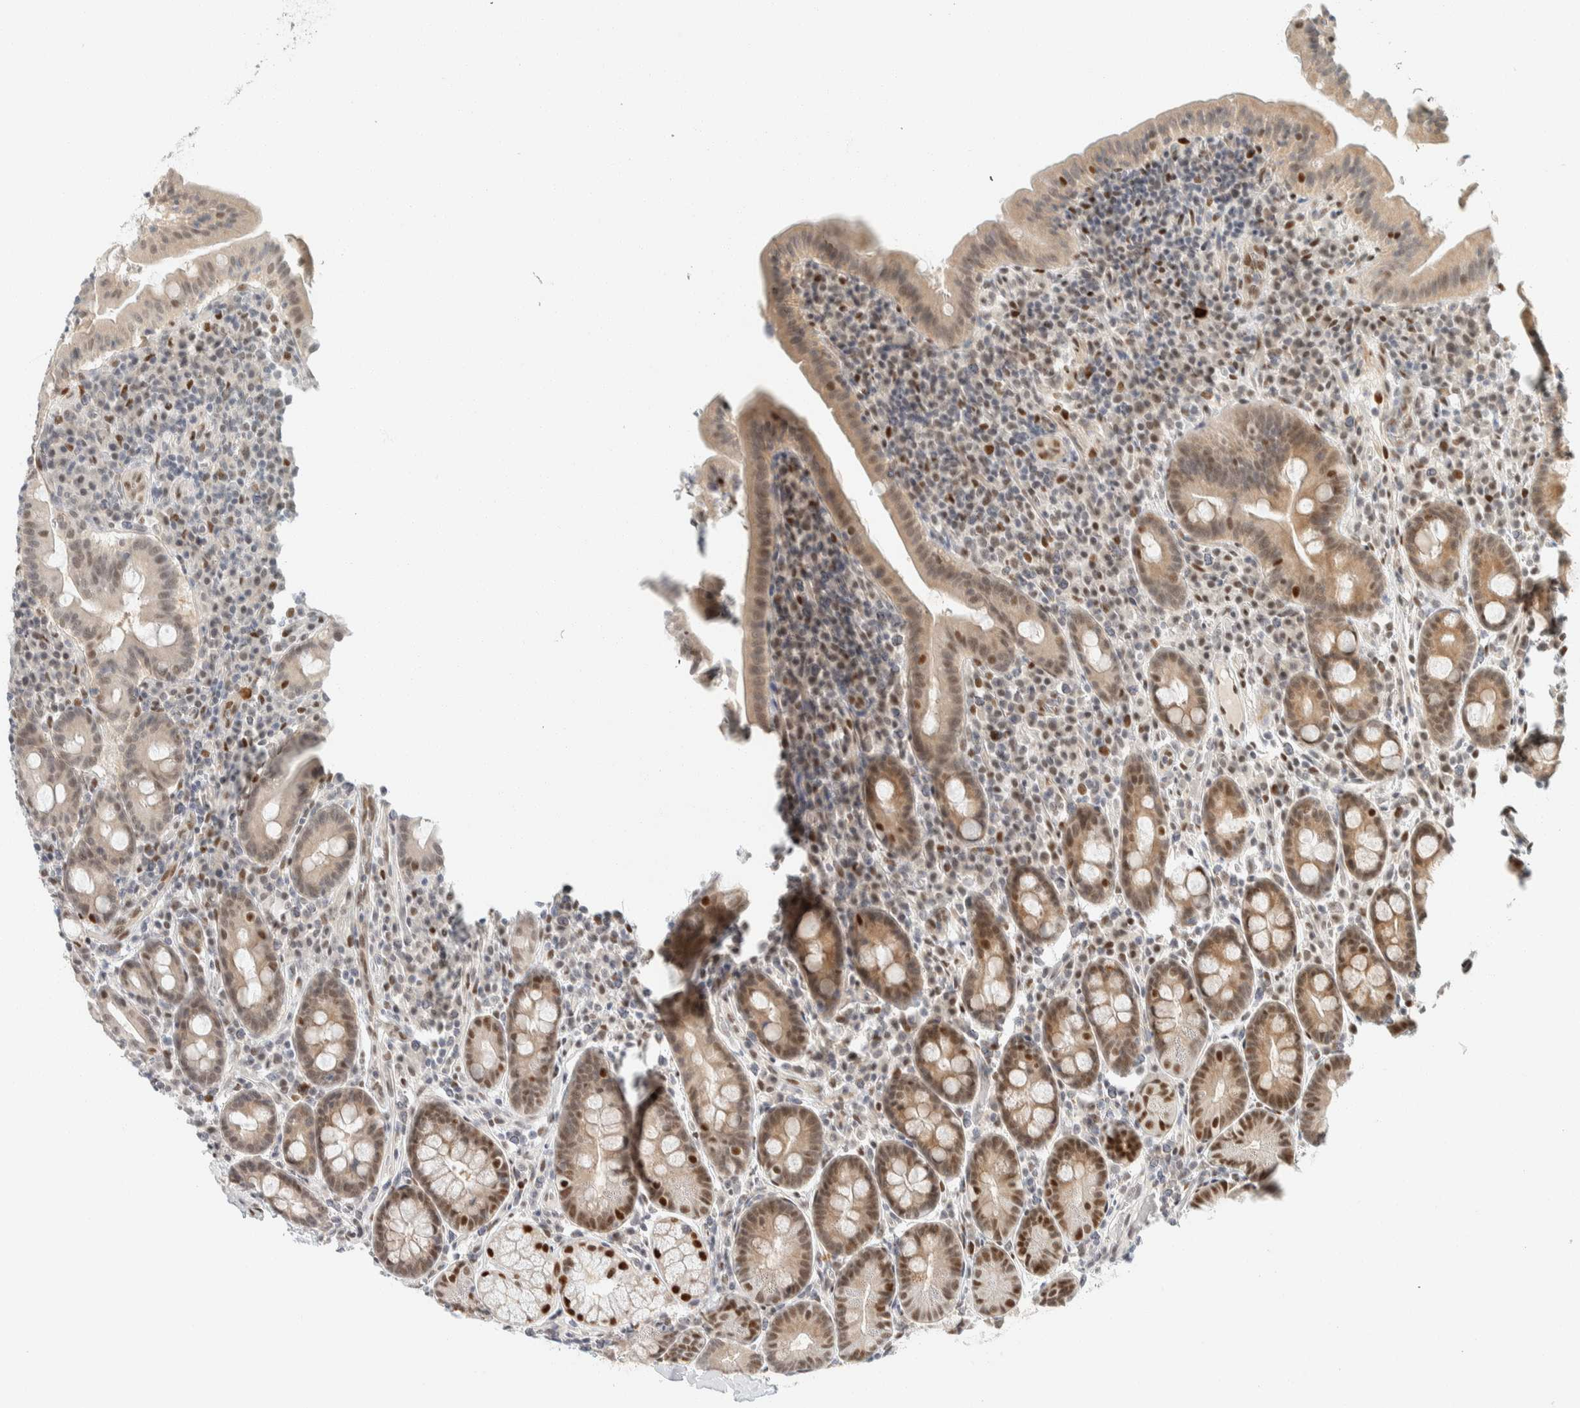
{"staining": {"intensity": "moderate", "quantity": "<25%", "location": "cytoplasmic/membranous,nuclear"}, "tissue": "duodenum", "cell_type": "Glandular cells", "image_type": "normal", "snomed": [{"axis": "morphology", "description": "Normal tissue, NOS"}, {"axis": "morphology", "description": "Adenocarcinoma, NOS"}, {"axis": "topography", "description": "Pancreas"}, {"axis": "topography", "description": "Duodenum"}], "caption": "Immunohistochemistry (DAB (3,3'-diaminobenzidine)) staining of benign duodenum displays moderate cytoplasmic/membranous,nuclear protein expression in approximately <25% of glandular cells.", "gene": "ZNF683", "patient": {"sex": "male", "age": 50}}